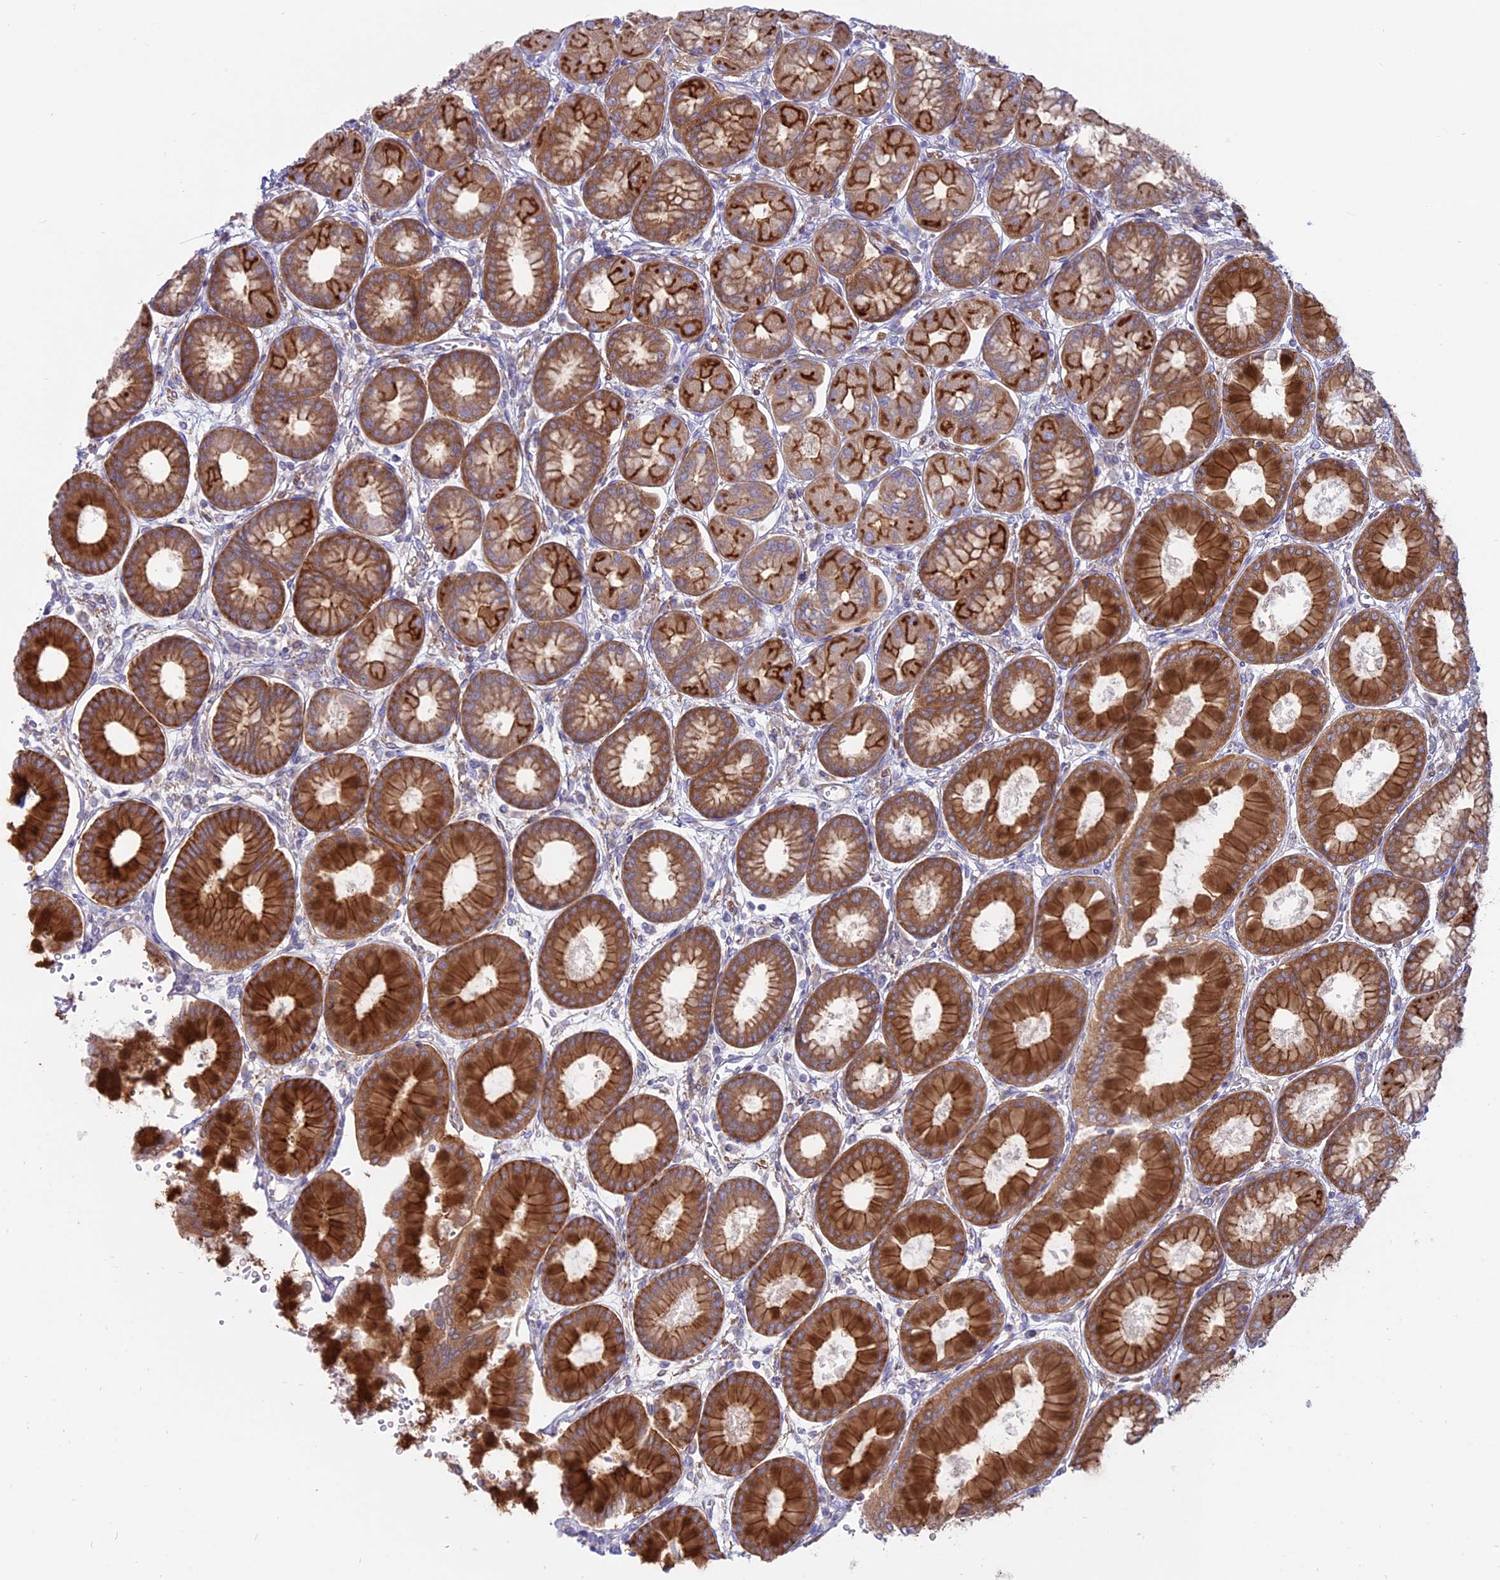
{"staining": {"intensity": "strong", "quantity": ">75%", "location": "cytoplasmic/membranous"}, "tissue": "stomach", "cell_type": "Glandular cells", "image_type": "normal", "snomed": [{"axis": "morphology", "description": "Normal tissue, NOS"}, {"axis": "topography", "description": "Stomach, upper"}], "caption": "Stomach stained with DAB (3,3'-diaminobenzidine) immunohistochemistry exhibits high levels of strong cytoplasmic/membranous positivity in approximately >75% of glandular cells. The protein of interest is stained brown, and the nuclei are stained in blue (DAB (3,3'-diaminobenzidine) IHC with brightfield microscopy, high magnification).", "gene": "MYO5B", "patient": {"sex": "female", "age": 56}}